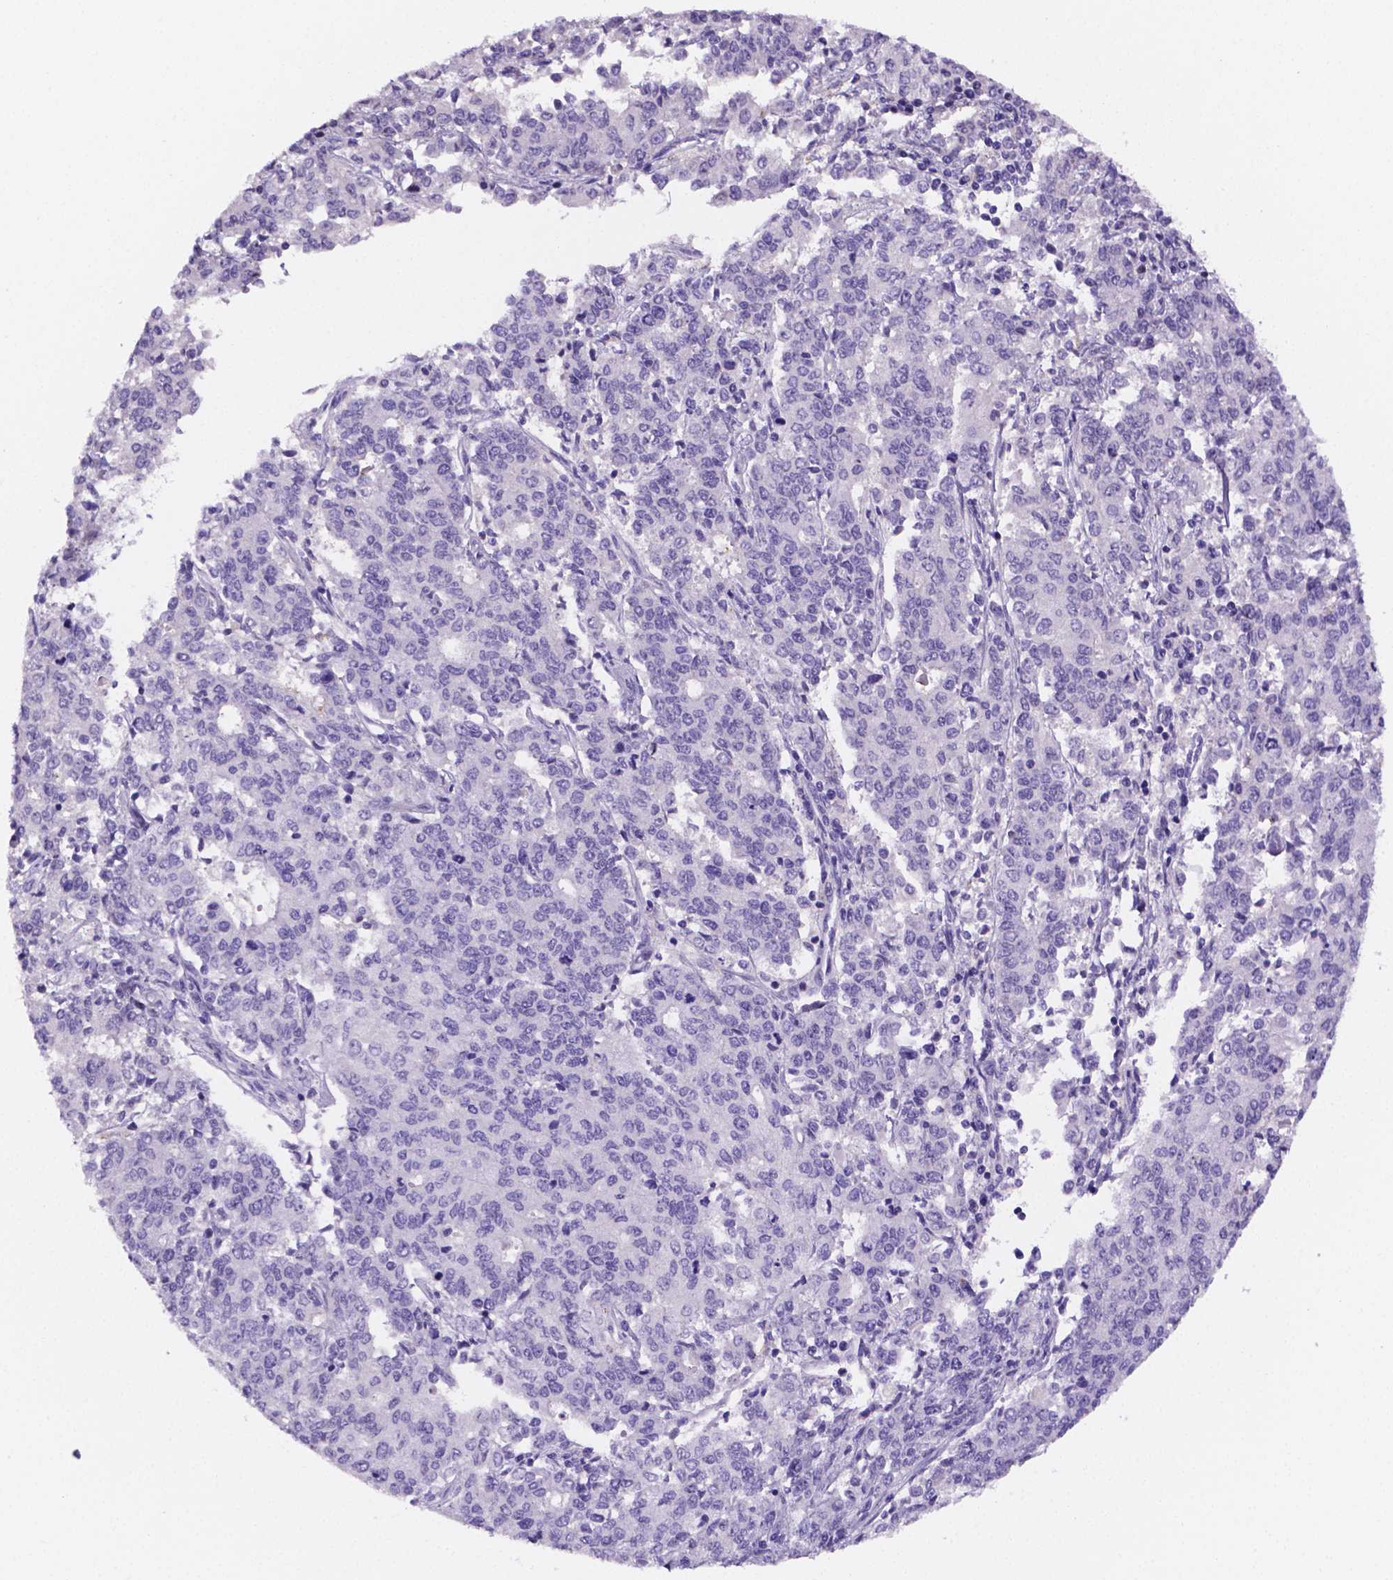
{"staining": {"intensity": "negative", "quantity": "none", "location": "none"}, "tissue": "endometrial cancer", "cell_type": "Tumor cells", "image_type": "cancer", "snomed": [{"axis": "morphology", "description": "Adenocarcinoma, NOS"}, {"axis": "topography", "description": "Endometrium"}], "caption": "There is no significant staining in tumor cells of endometrial adenocarcinoma.", "gene": "NRGN", "patient": {"sex": "female", "age": 50}}